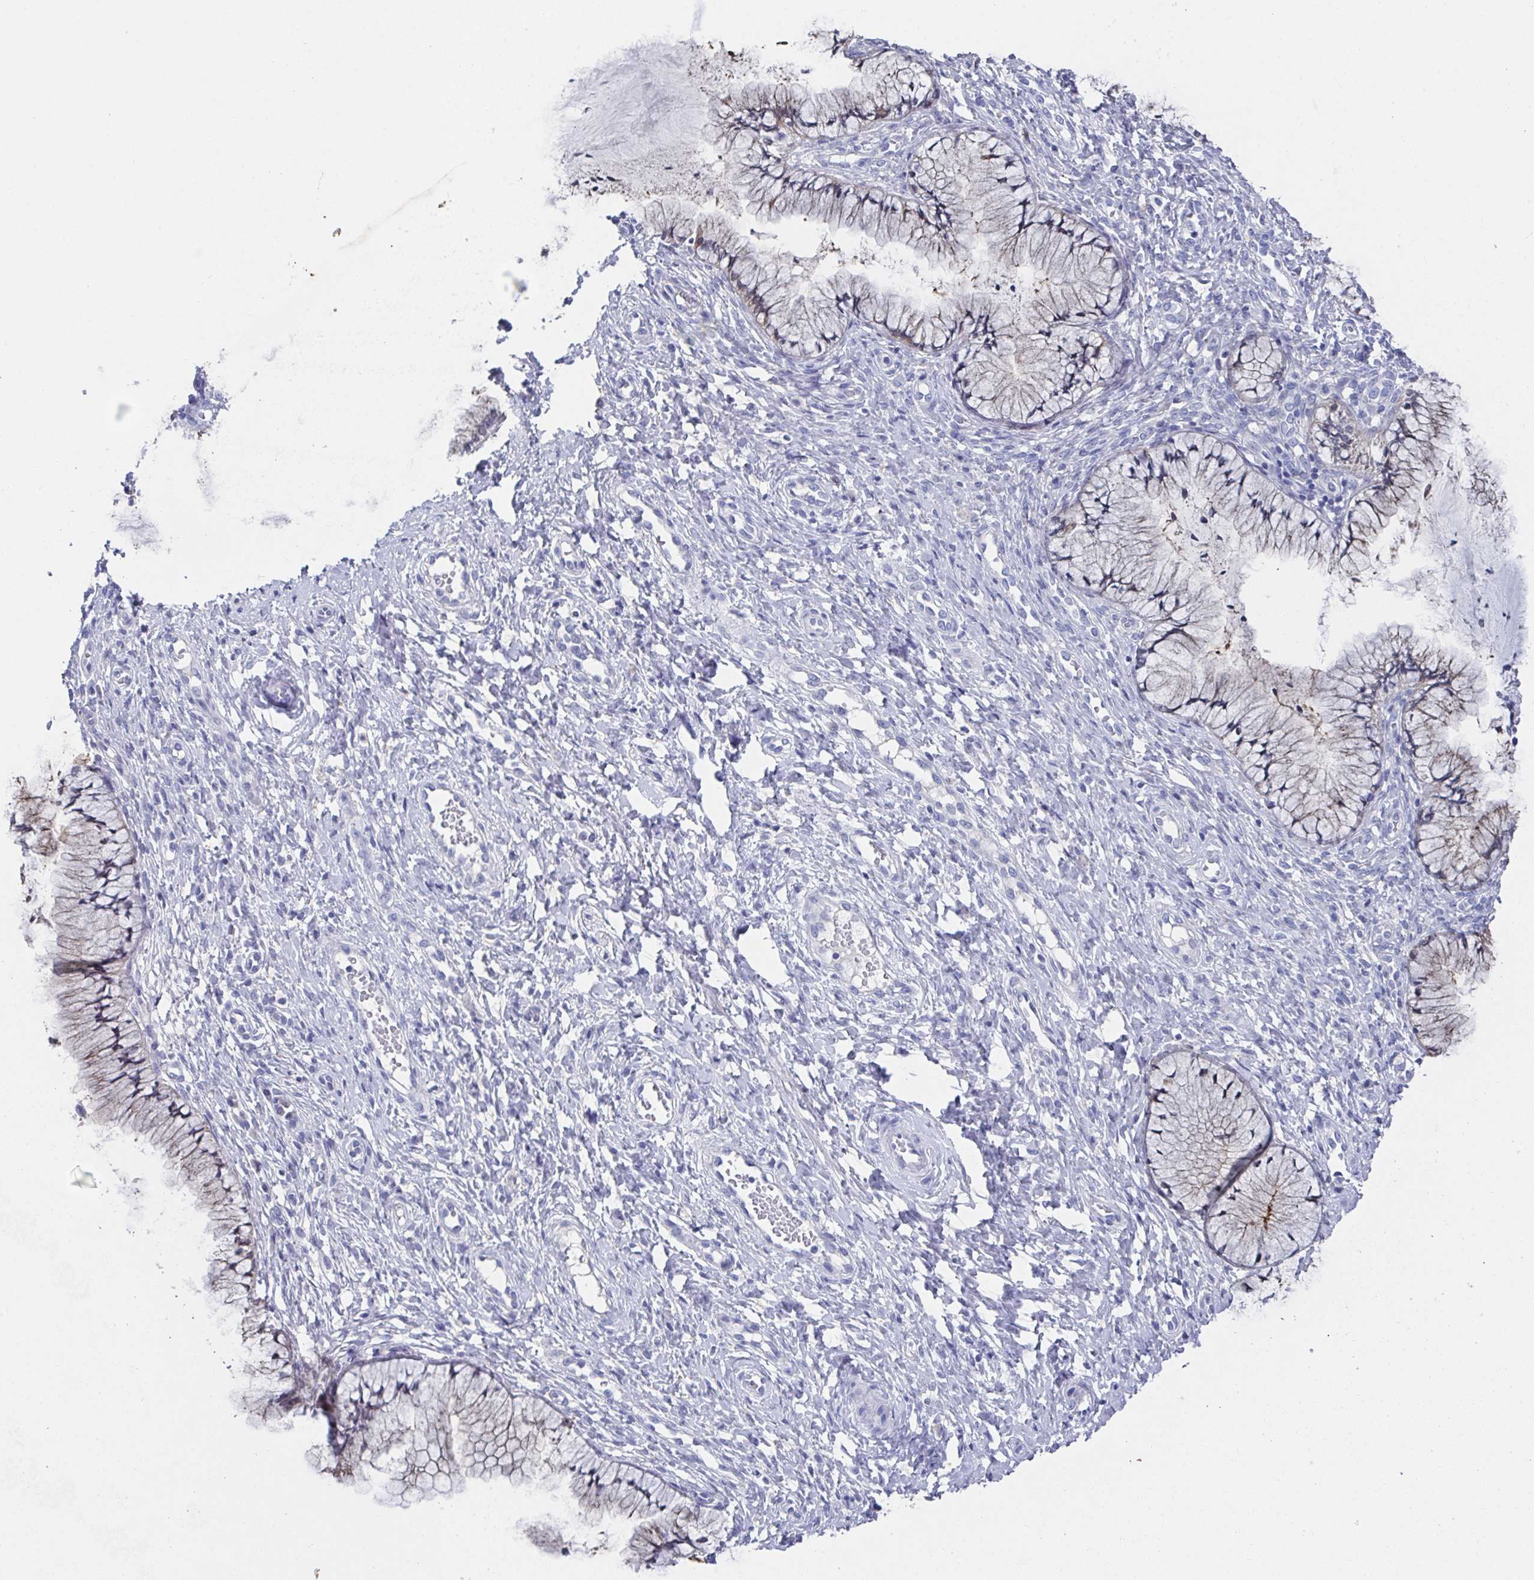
{"staining": {"intensity": "weak", "quantity": "<25%", "location": "cytoplasmic/membranous"}, "tissue": "cervix", "cell_type": "Glandular cells", "image_type": "normal", "snomed": [{"axis": "morphology", "description": "Normal tissue, NOS"}, {"axis": "topography", "description": "Cervix"}], "caption": "IHC of normal cervix demonstrates no expression in glandular cells. (DAB (3,3'-diaminobenzidine) immunohistochemistry (IHC) visualized using brightfield microscopy, high magnification).", "gene": "SSC4D", "patient": {"sex": "female", "age": 36}}